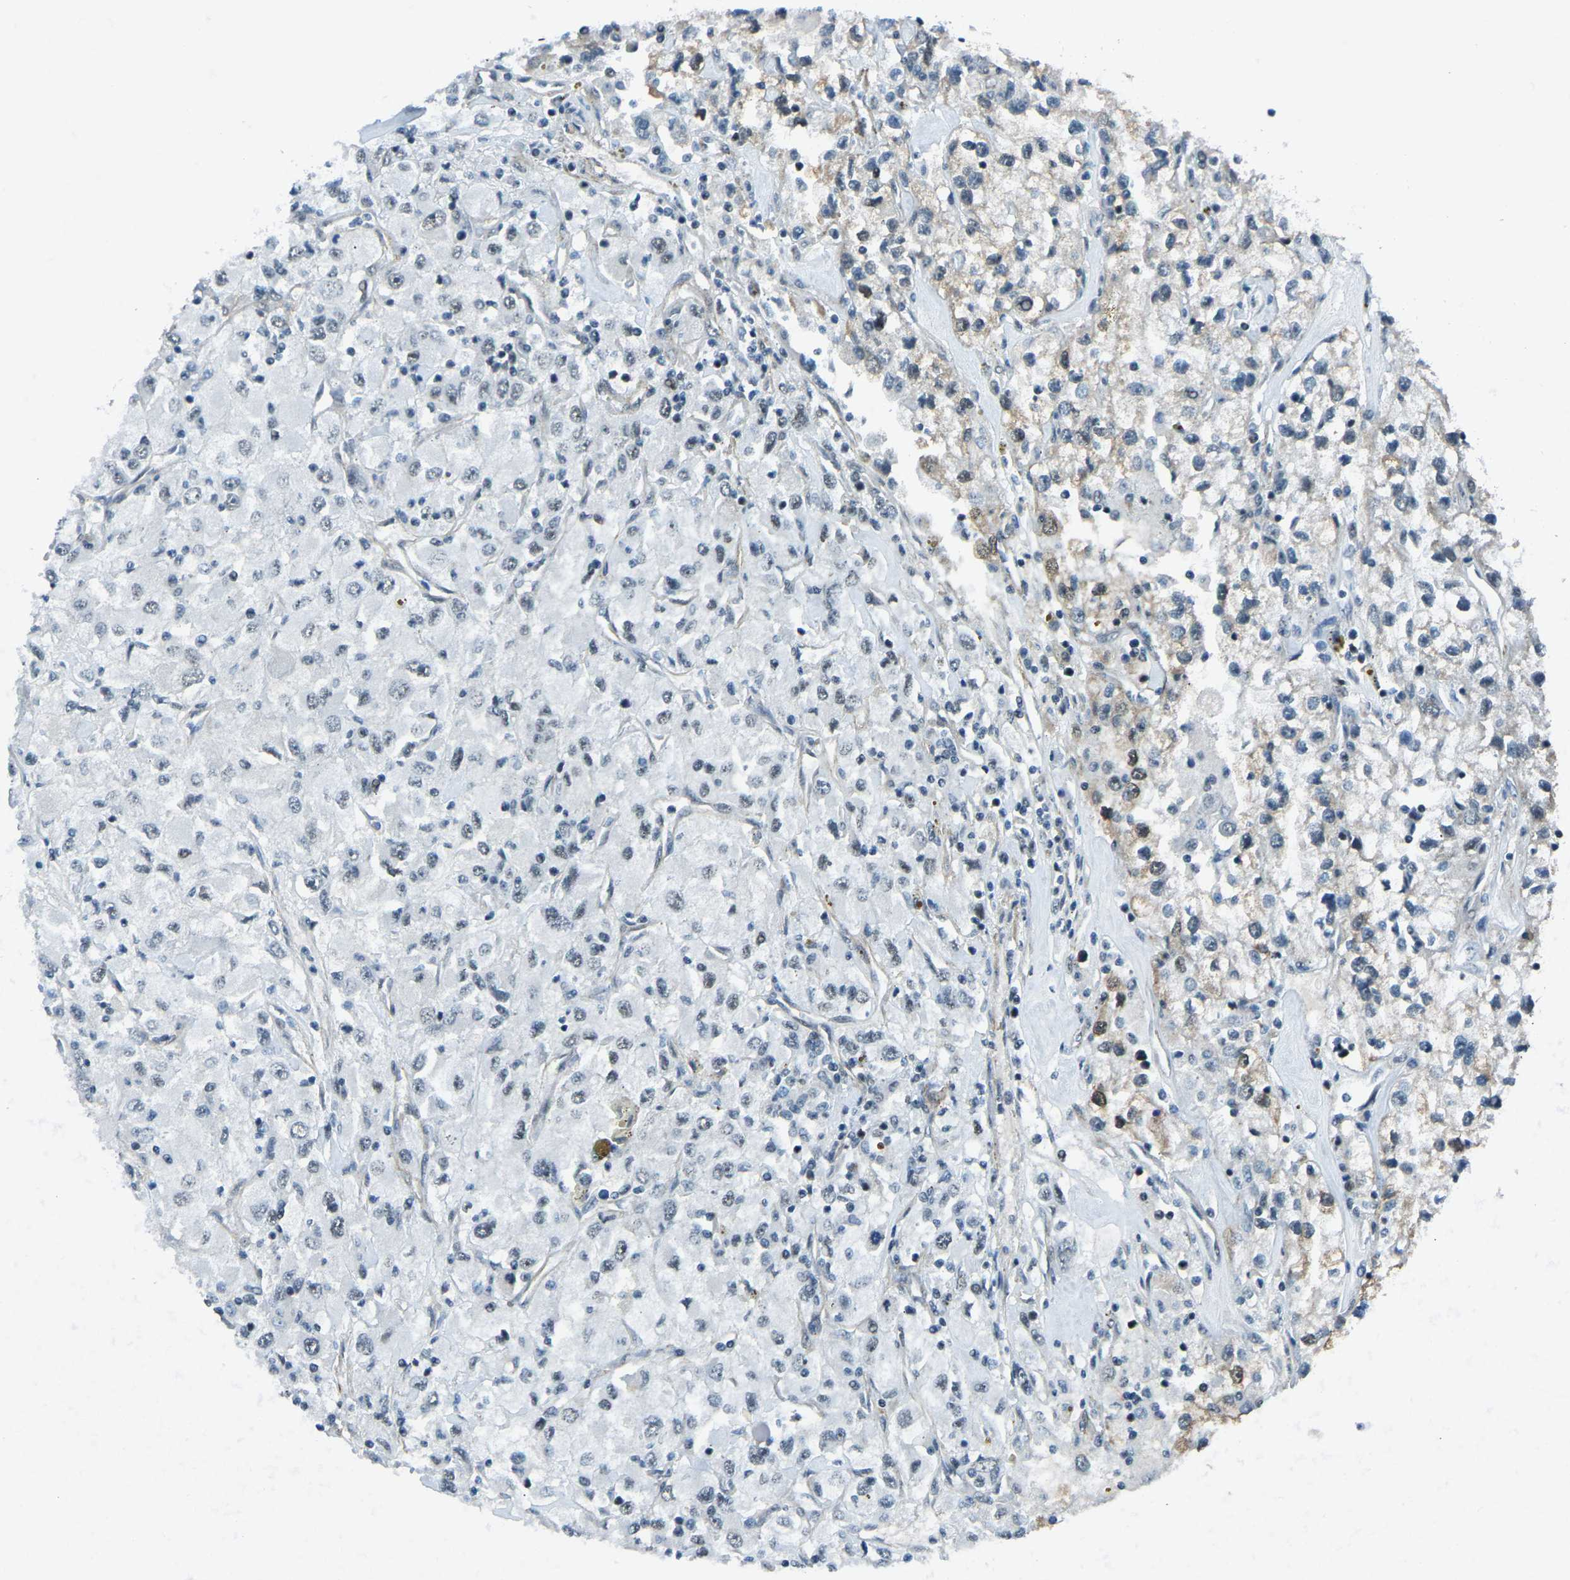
{"staining": {"intensity": "negative", "quantity": "none", "location": "none"}, "tissue": "renal cancer", "cell_type": "Tumor cells", "image_type": "cancer", "snomed": [{"axis": "morphology", "description": "Adenocarcinoma, NOS"}, {"axis": "topography", "description": "Kidney"}], "caption": "Immunohistochemistry (IHC) of adenocarcinoma (renal) demonstrates no staining in tumor cells. The staining is performed using DAB (3,3'-diaminobenzidine) brown chromogen with nuclei counter-stained in using hematoxylin.", "gene": "PRCC", "patient": {"sex": "female", "age": 52}}